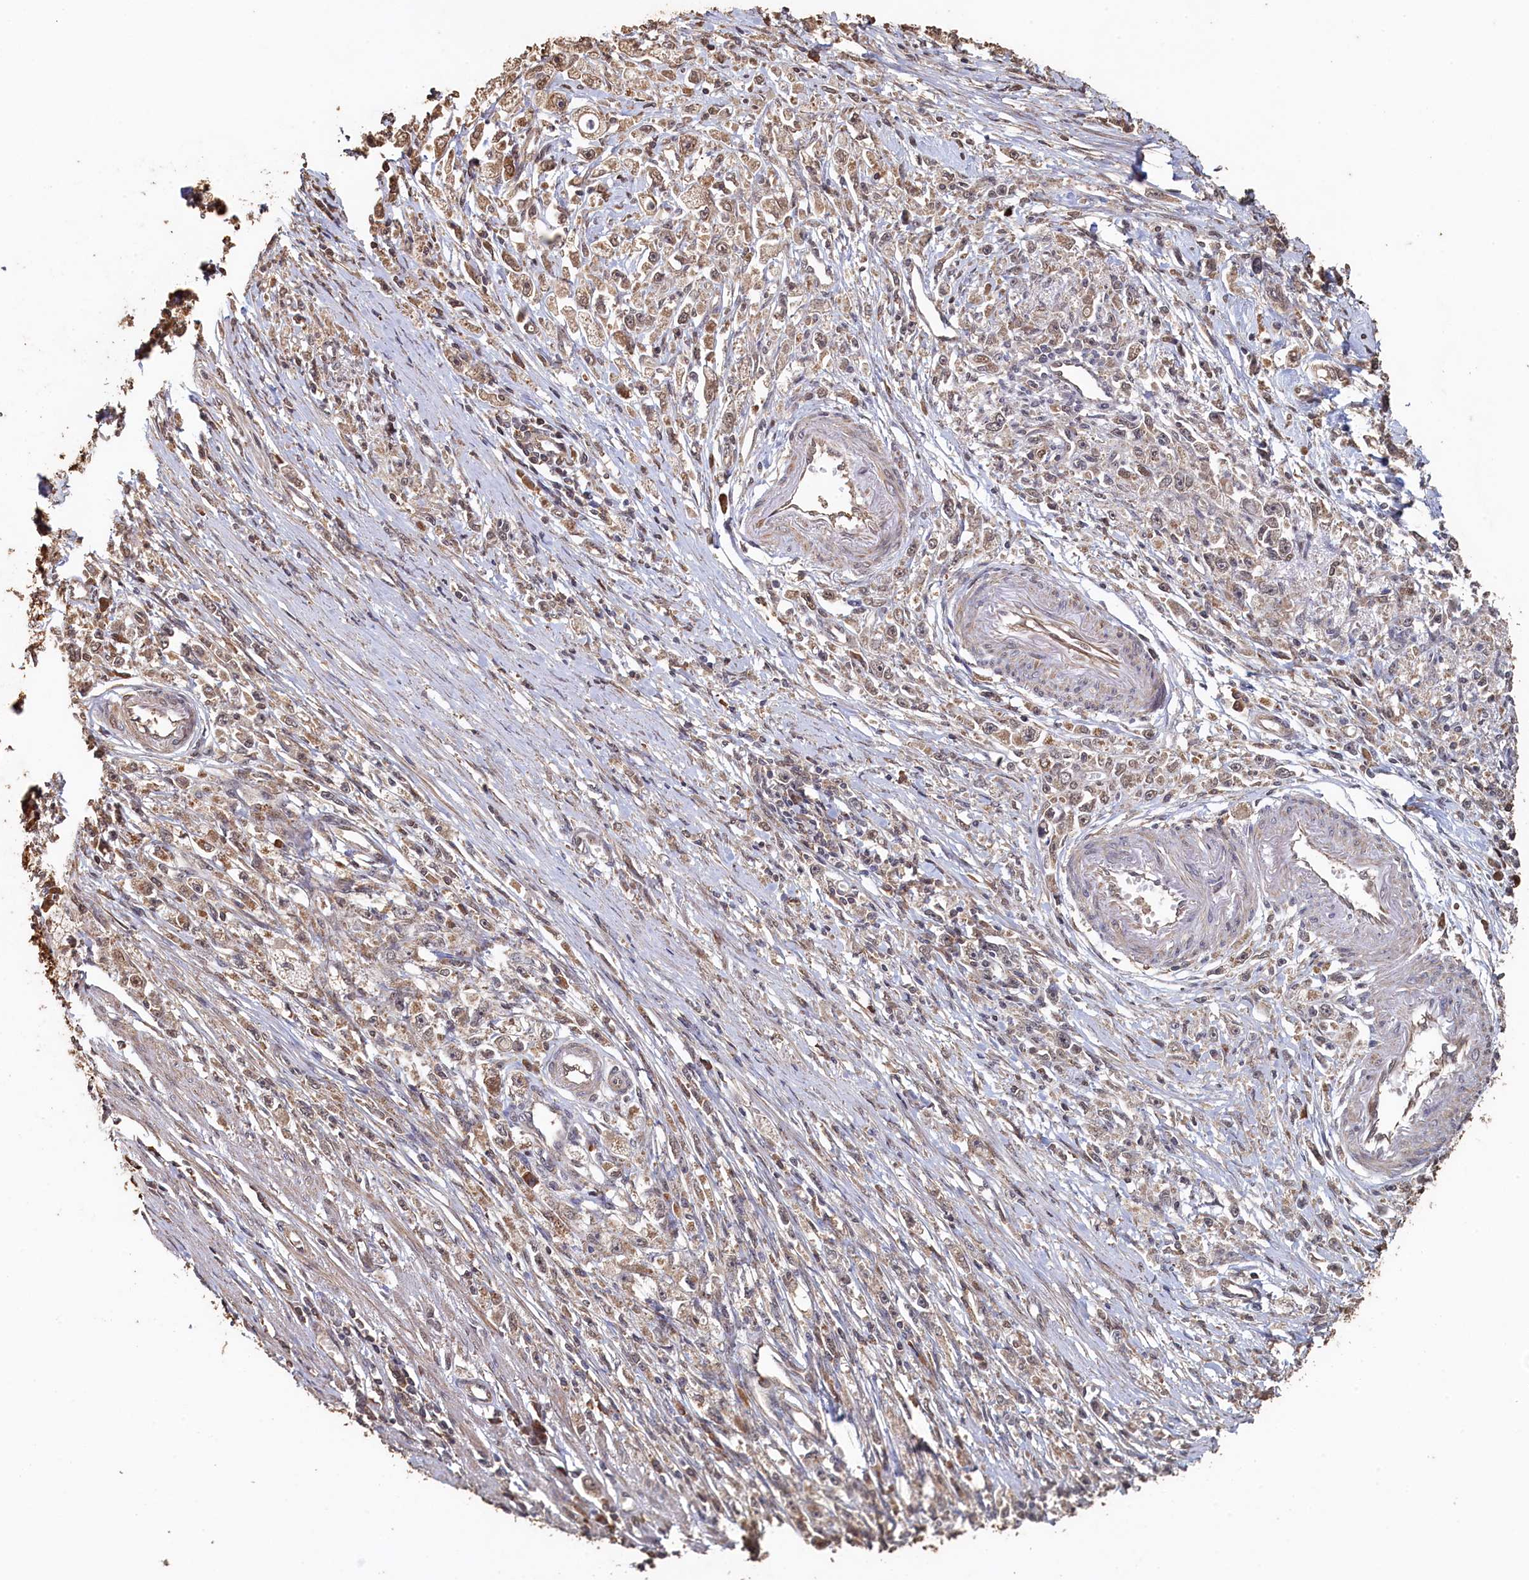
{"staining": {"intensity": "weak", "quantity": "<25%", "location": "cytoplasmic/membranous"}, "tissue": "stomach cancer", "cell_type": "Tumor cells", "image_type": "cancer", "snomed": [{"axis": "morphology", "description": "Adenocarcinoma, NOS"}, {"axis": "topography", "description": "Stomach"}], "caption": "A high-resolution photomicrograph shows immunohistochemistry (IHC) staining of stomach cancer, which reveals no significant staining in tumor cells.", "gene": "PIGN", "patient": {"sex": "female", "age": 59}}